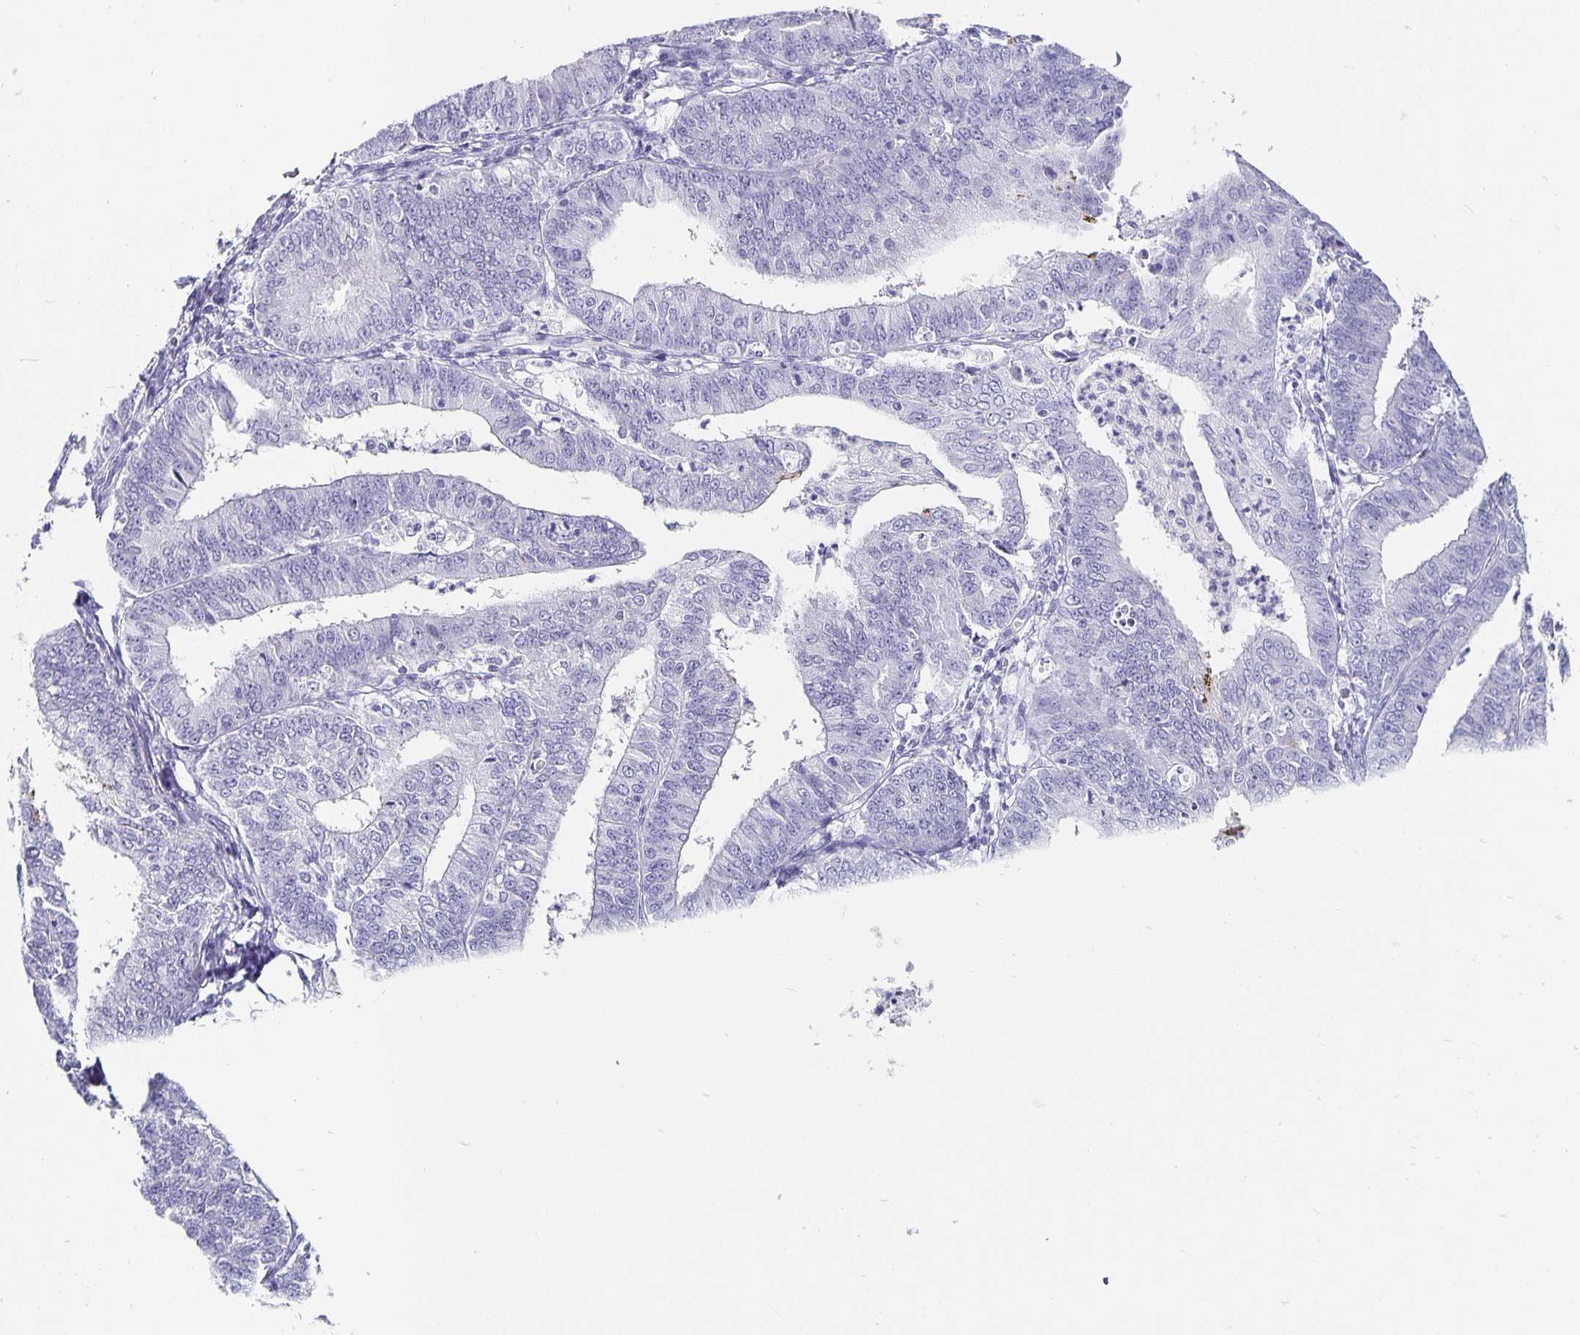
{"staining": {"intensity": "negative", "quantity": "none", "location": "none"}, "tissue": "endometrial cancer", "cell_type": "Tumor cells", "image_type": "cancer", "snomed": [{"axis": "morphology", "description": "Adenocarcinoma, NOS"}, {"axis": "topography", "description": "Endometrium"}], "caption": "This is a image of immunohistochemistry (IHC) staining of endometrial cancer (adenocarcinoma), which shows no staining in tumor cells.", "gene": "CHGA", "patient": {"sex": "female", "age": 73}}